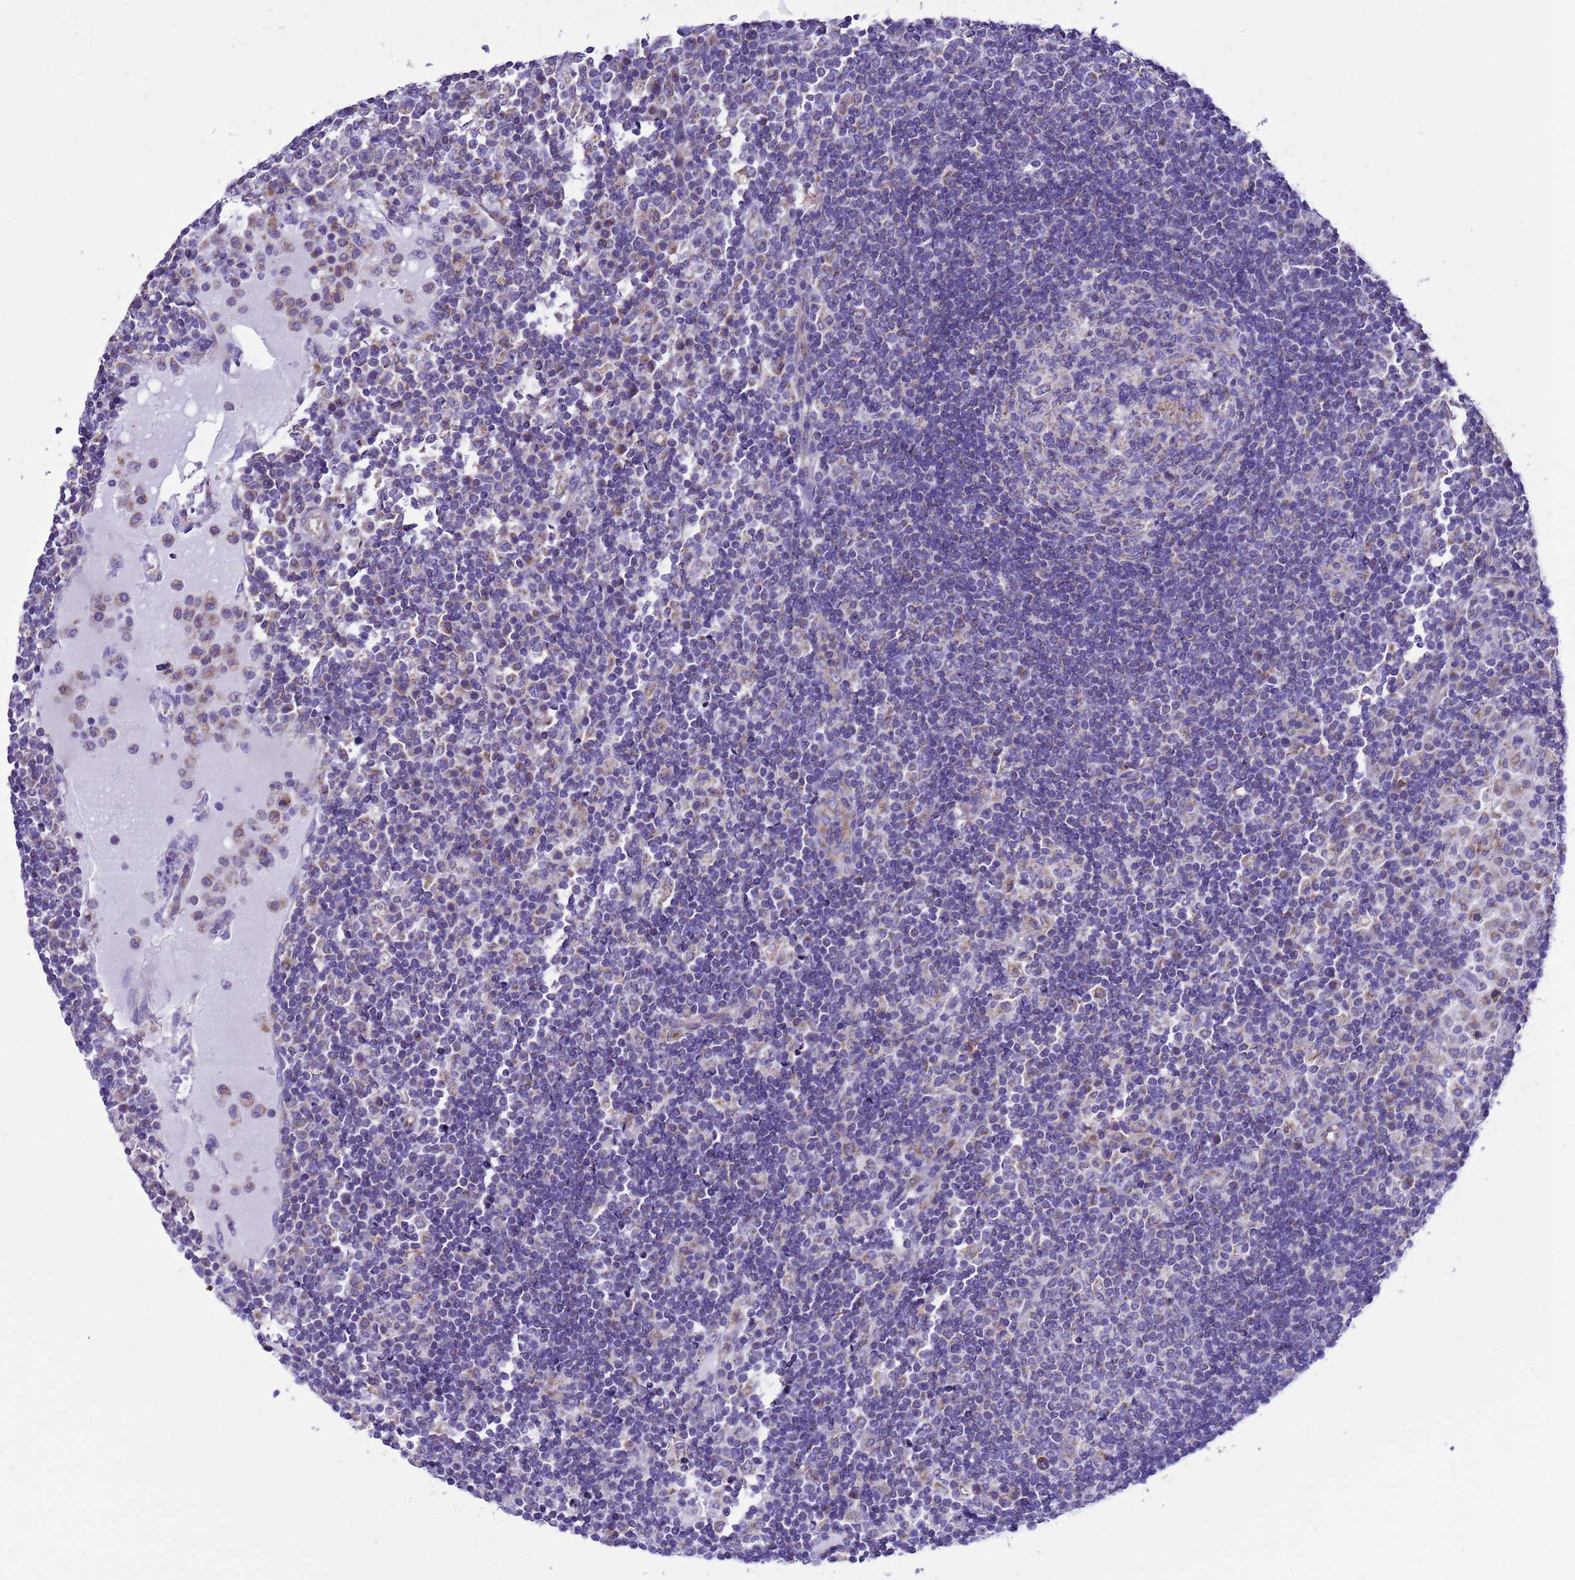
{"staining": {"intensity": "weak", "quantity": "<25%", "location": "cytoplasmic/membranous"}, "tissue": "lymph node", "cell_type": "Germinal center cells", "image_type": "normal", "snomed": [{"axis": "morphology", "description": "Normal tissue, NOS"}, {"axis": "topography", "description": "Lymph node"}], "caption": "Immunohistochemical staining of benign lymph node demonstrates no significant expression in germinal center cells. Brightfield microscopy of immunohistochemistry (IHC) stained with DAB (brown) and hematoxylin (blue), captured at high magnification.", "gene": "CCDC191", "patient": {"sex": "female", "age": 53}}